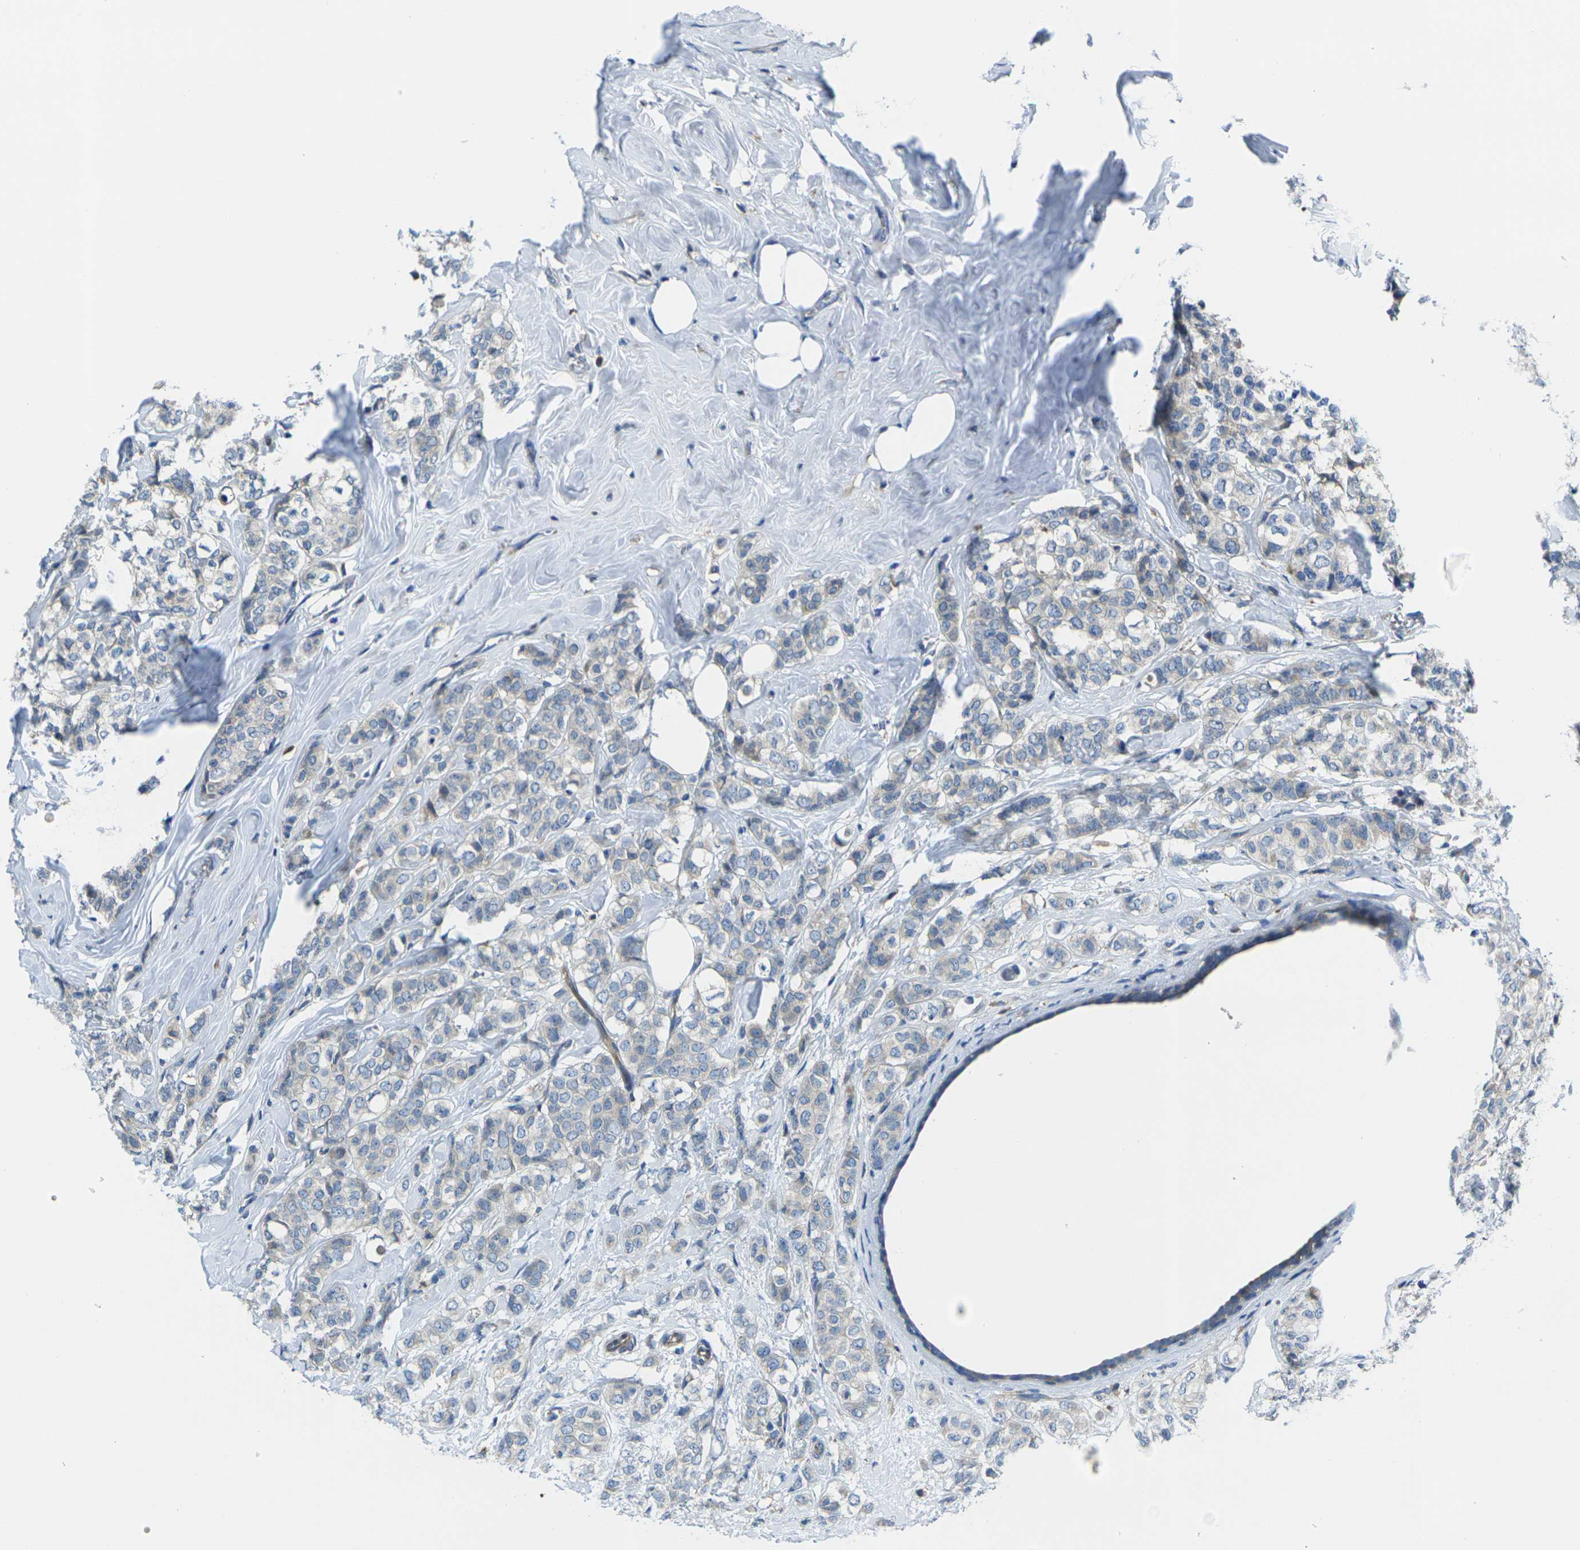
{"staining": {"intensity": "negative", "quantity": "none", "location": "none"}, "tissue": "breast cancer", "cell_type": "Tumor cells", "image_type": "cancer", "snomed": [{"axis": "morphology", "description": "Lobular carcinoma"}, {"axis": "topography", "description": "Breast"}], "caption": "This is an immunohistochemistry (IHC) histopathology image of human lobular carcinoma (breast). There is no staining in tumor cells.", "gene": "FZD1", "patient": {"sex": "female", "age": 60}}